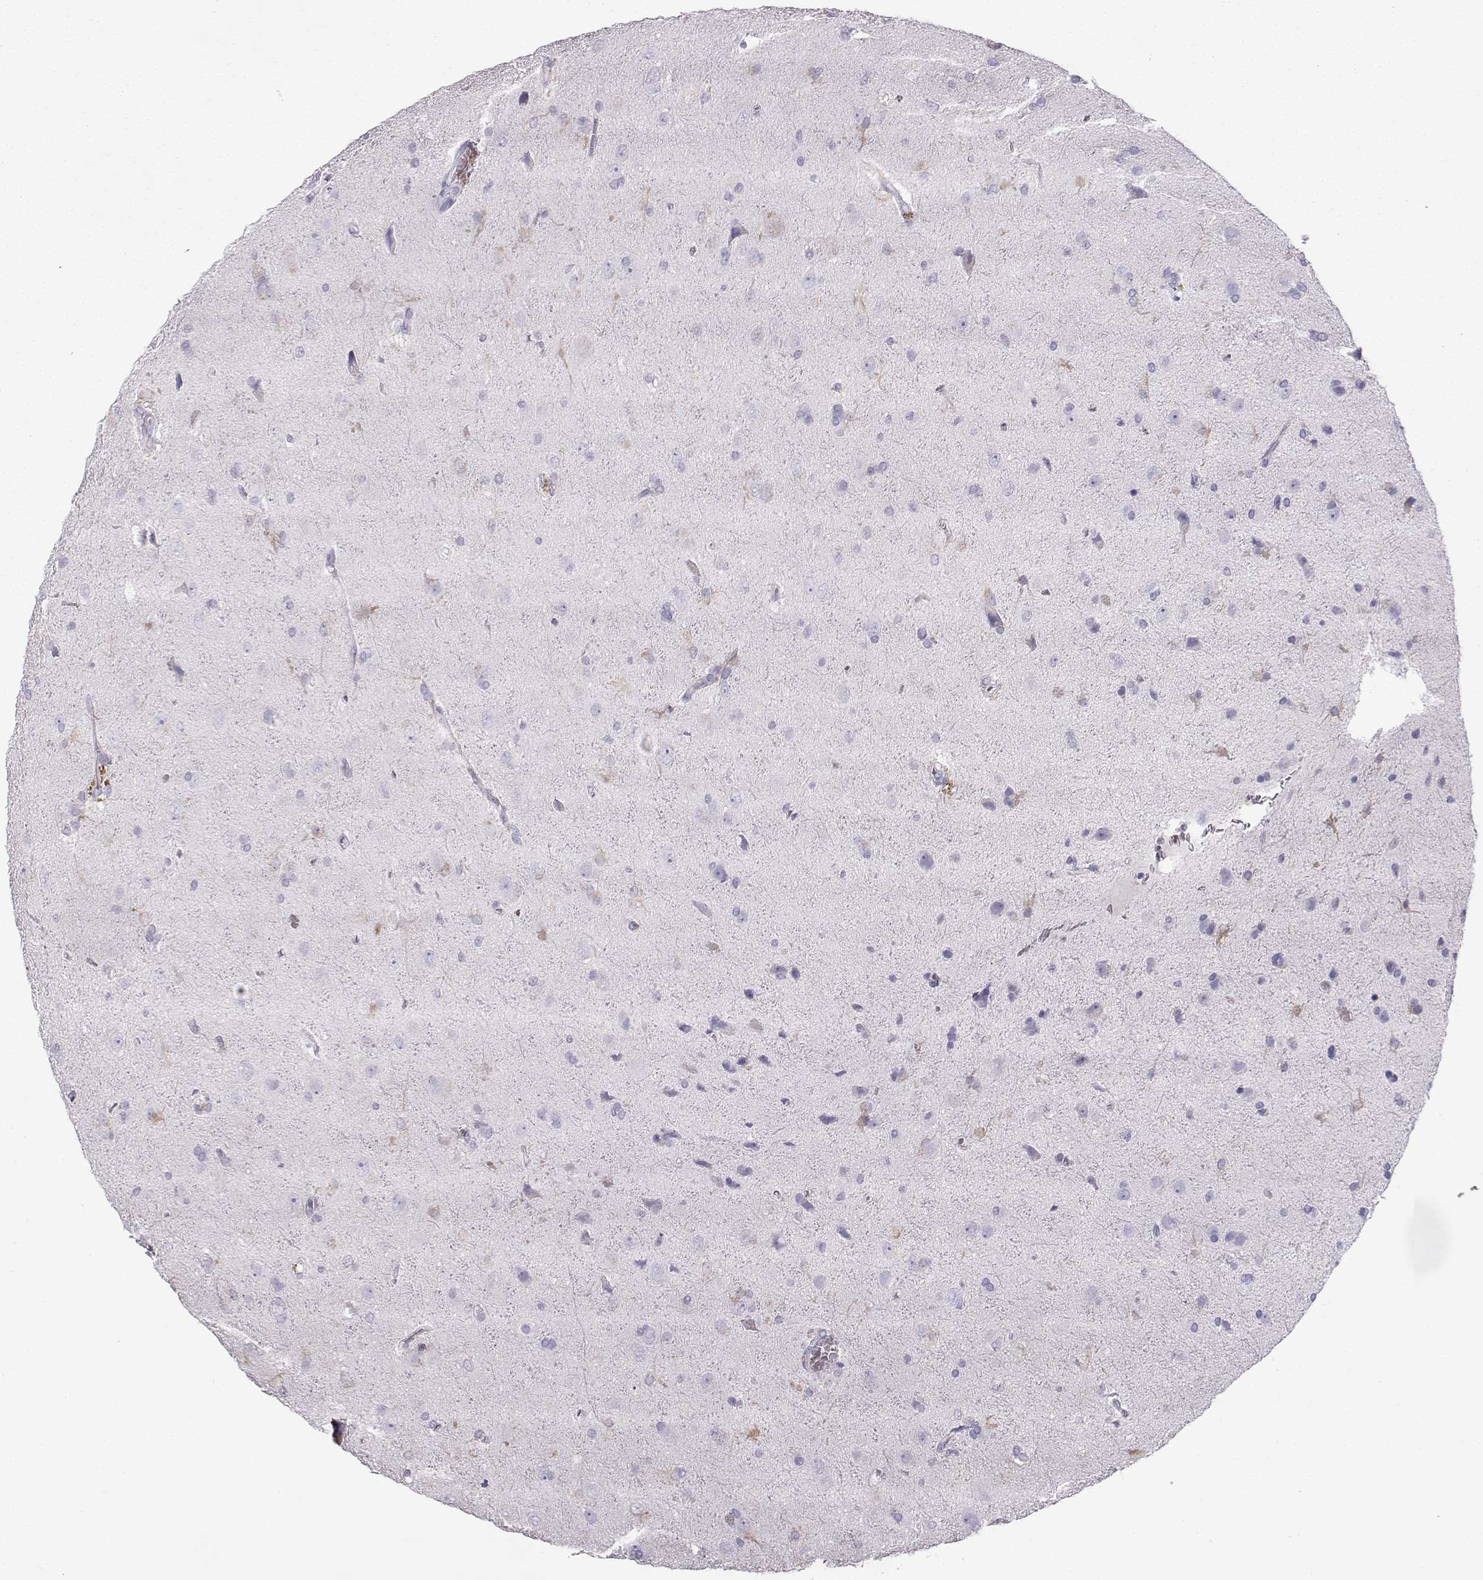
{"staining": {"intensity": "negative", "quantity": "none", "location": "none"}, "tissue": "glioma", "cell_type": "Tumor cells", "image_type": "cancer", "snomed": [{"axis": "morphology", "description": "Glioma, malignant, Low grade"}, {"axis": "topography", "description": "Brain"}], "caption": "Immunohistochemistry image of human glioma stained for a protein (brown), which exhibits no expression in tumor cells. Brightfield microscopy of immunohistochemistry (IHC) stained with DAB (3,3'-diaminobenzidine) (brown) and hematoxylin (blue), captured at high magnification.", "gene": "GPR26", "patient": {"sex": "male", "age": 58}}